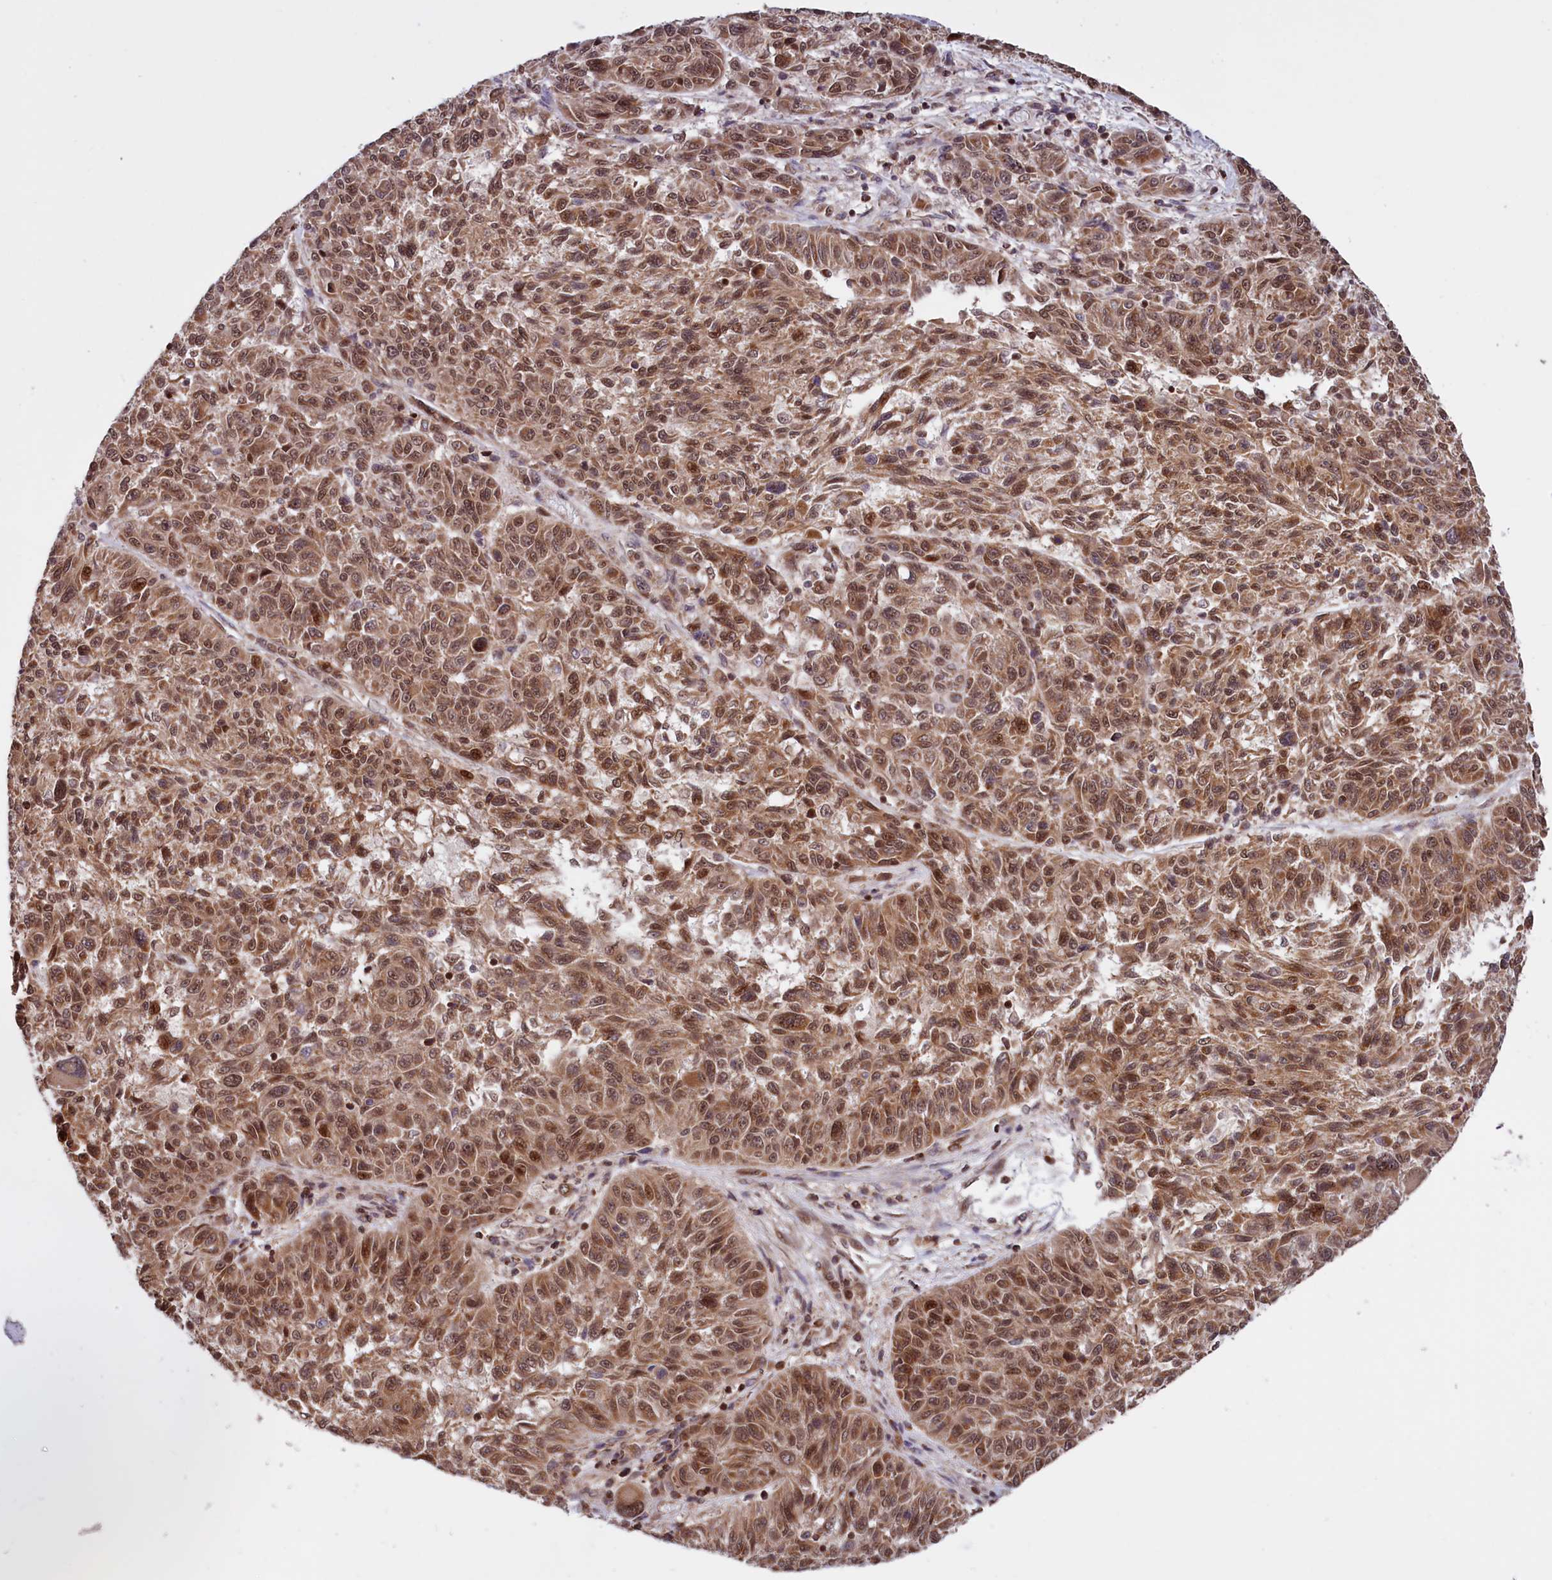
{"staining": {"intensity": "moderate", "quantity": ">75%", "location": "cytoplasmic/membranous,nuclear"}, "tissue": "melanoma", "cell_type": "Tumor cells", "image_type": "cancer", "snomed": [{"axis": "morphology", "description": "Malignant melanoma, NOS"}, {"axis": "topography", "description": "Skin"}], "caption": "Immunohistochemical staining of human melanoma reveals medium levels of moderate cytoplasmic/membranous and nuclear protein positivity in about >75% of tumor cells.", "gene": "PHC3", "patient": {"sex": "male", "age": 53}}